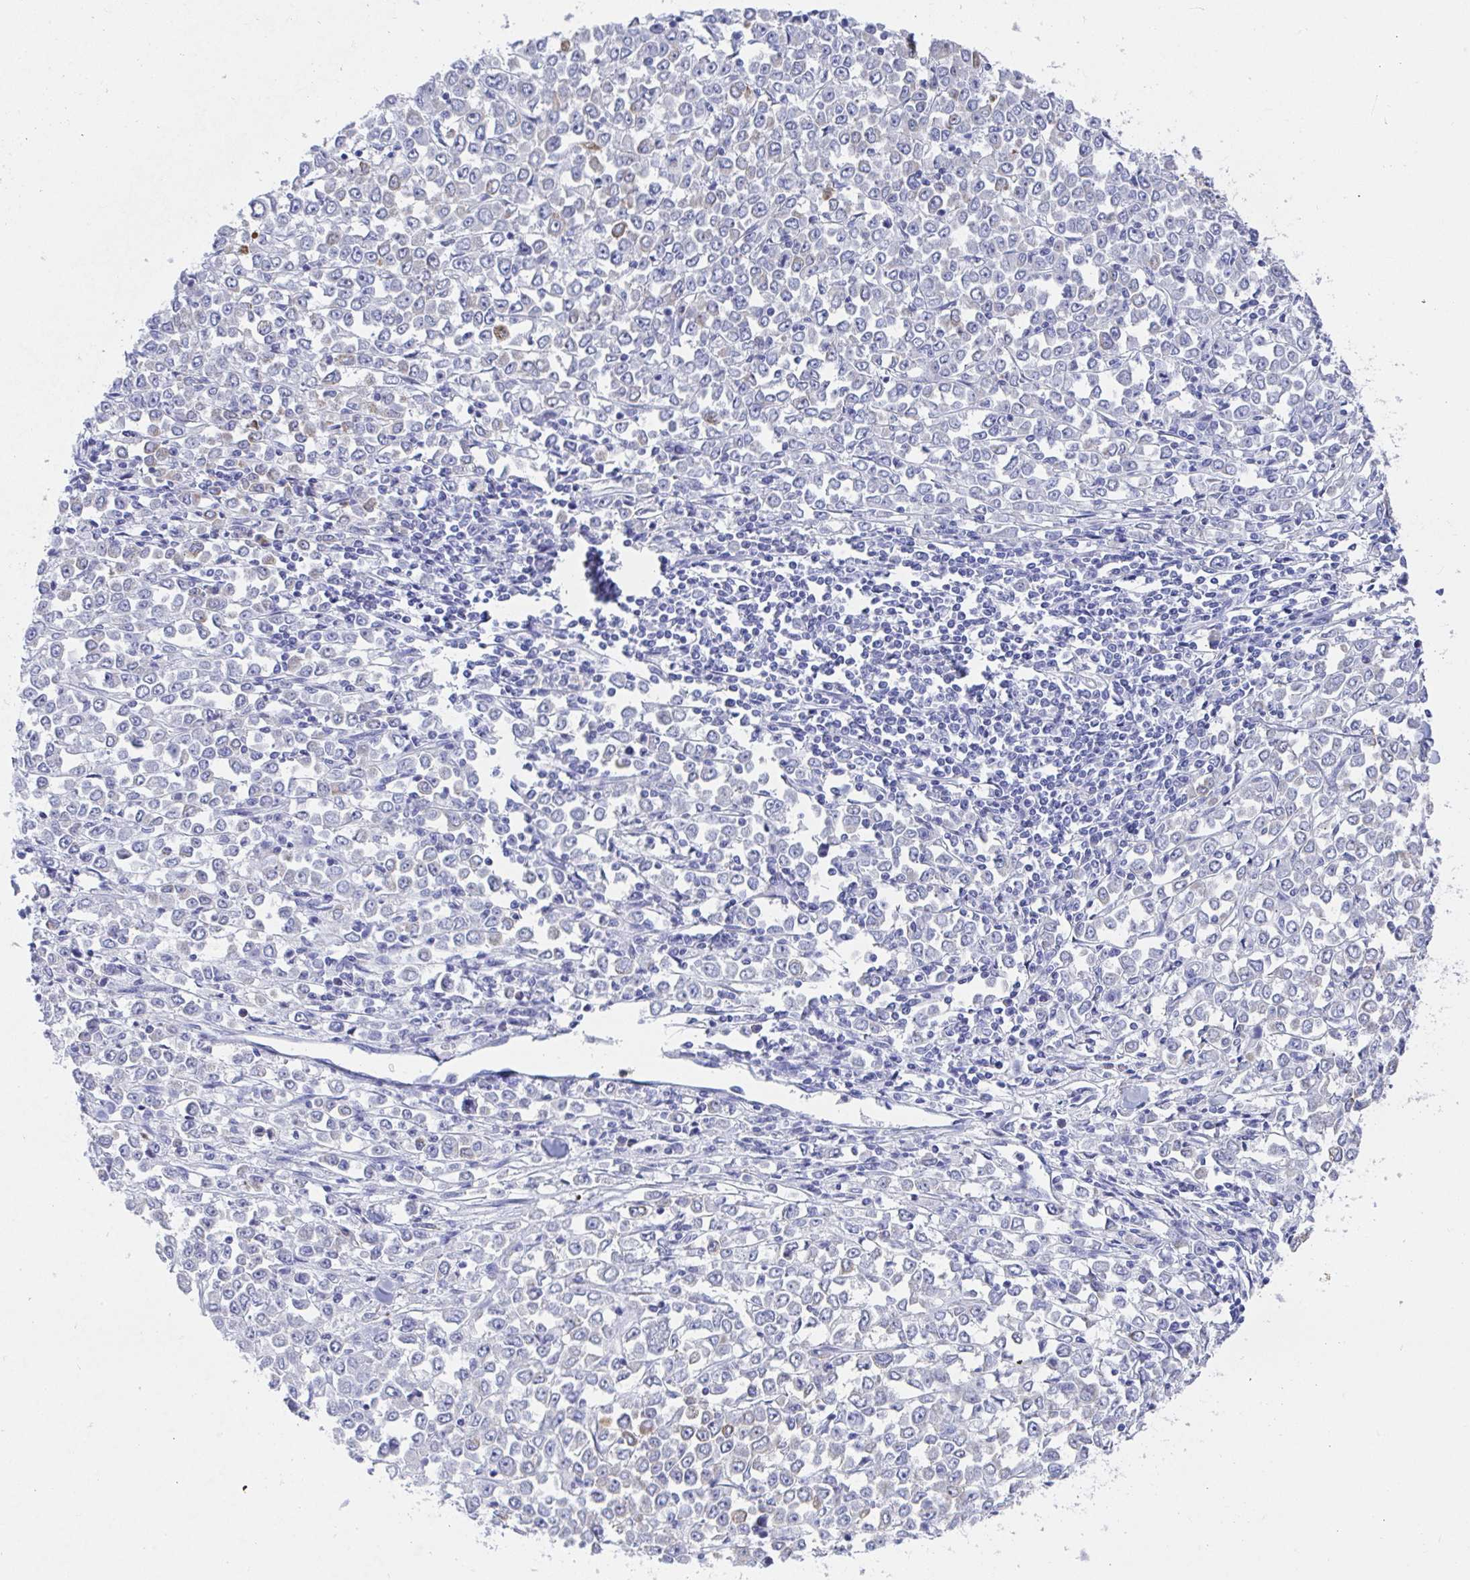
{"staining": {"intensity": "moderate", "quantity": "<25%", "location": "cytoplasmic/membranous"}, "tissue": "stomach cancer", "cell_type": "Tumor cells", "image_type": "cancer", "snomed": [{"axis": "morphology", "description": "Adenocarcinoma, NOS"}, {"axis": "topography", "description": "Stomach, upper"}], "caption": "Stomach cancer tissue displays moderate cytoplasmic/membranous staining in approximately <25% of tumor cells, visualized by immunohistochemistry.", "gene": "CLDN8", "patient": {"sex": "male", "age": 70}}